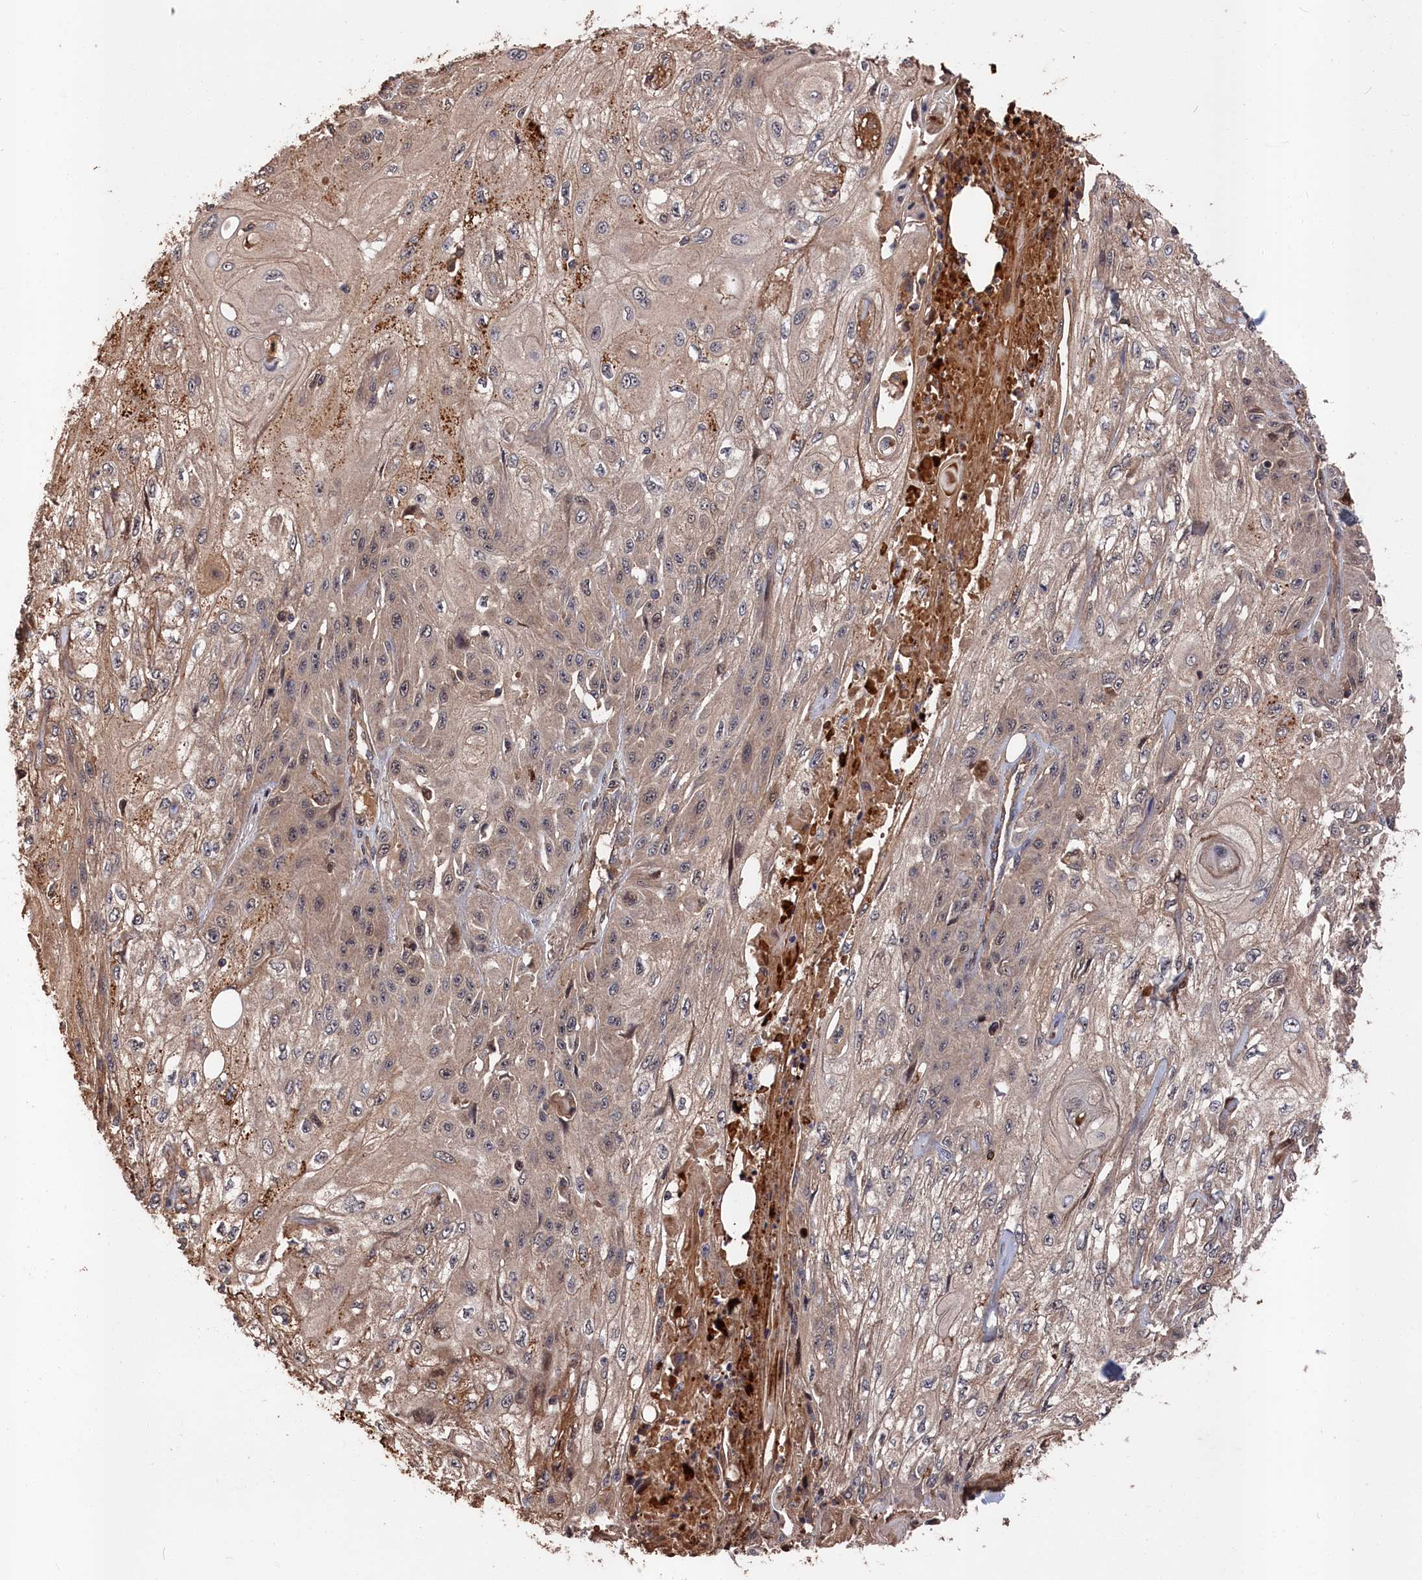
{"staining": {"intensity": "weak", "quantity": "25%-75%", "location": "cytoplasmic/membranous"}, "tissue": "skin cancer", "cell_type": "Tumor cells", "image_type": "cancer", "snomed": [{"axis": "morphology", "description": "Squamous cell carcinoma, NOS"}, {"axis": "morphology", "description": "Squamous cell carcinoma, metastatic, NOS"}, {"axis": "topography", "description": "Skin"}, {"axis": "topography", "description": "Lymph node"}], "caption": "This image exhibits immunohistochemistry staining of human squamous cell carcinoma (skin), with low weak cytoplasmic/membranous positivity in approximately 25%-75% of tumor cells.", "gene": "RMI2", "patient": {"sex": "male", "age": 75}}